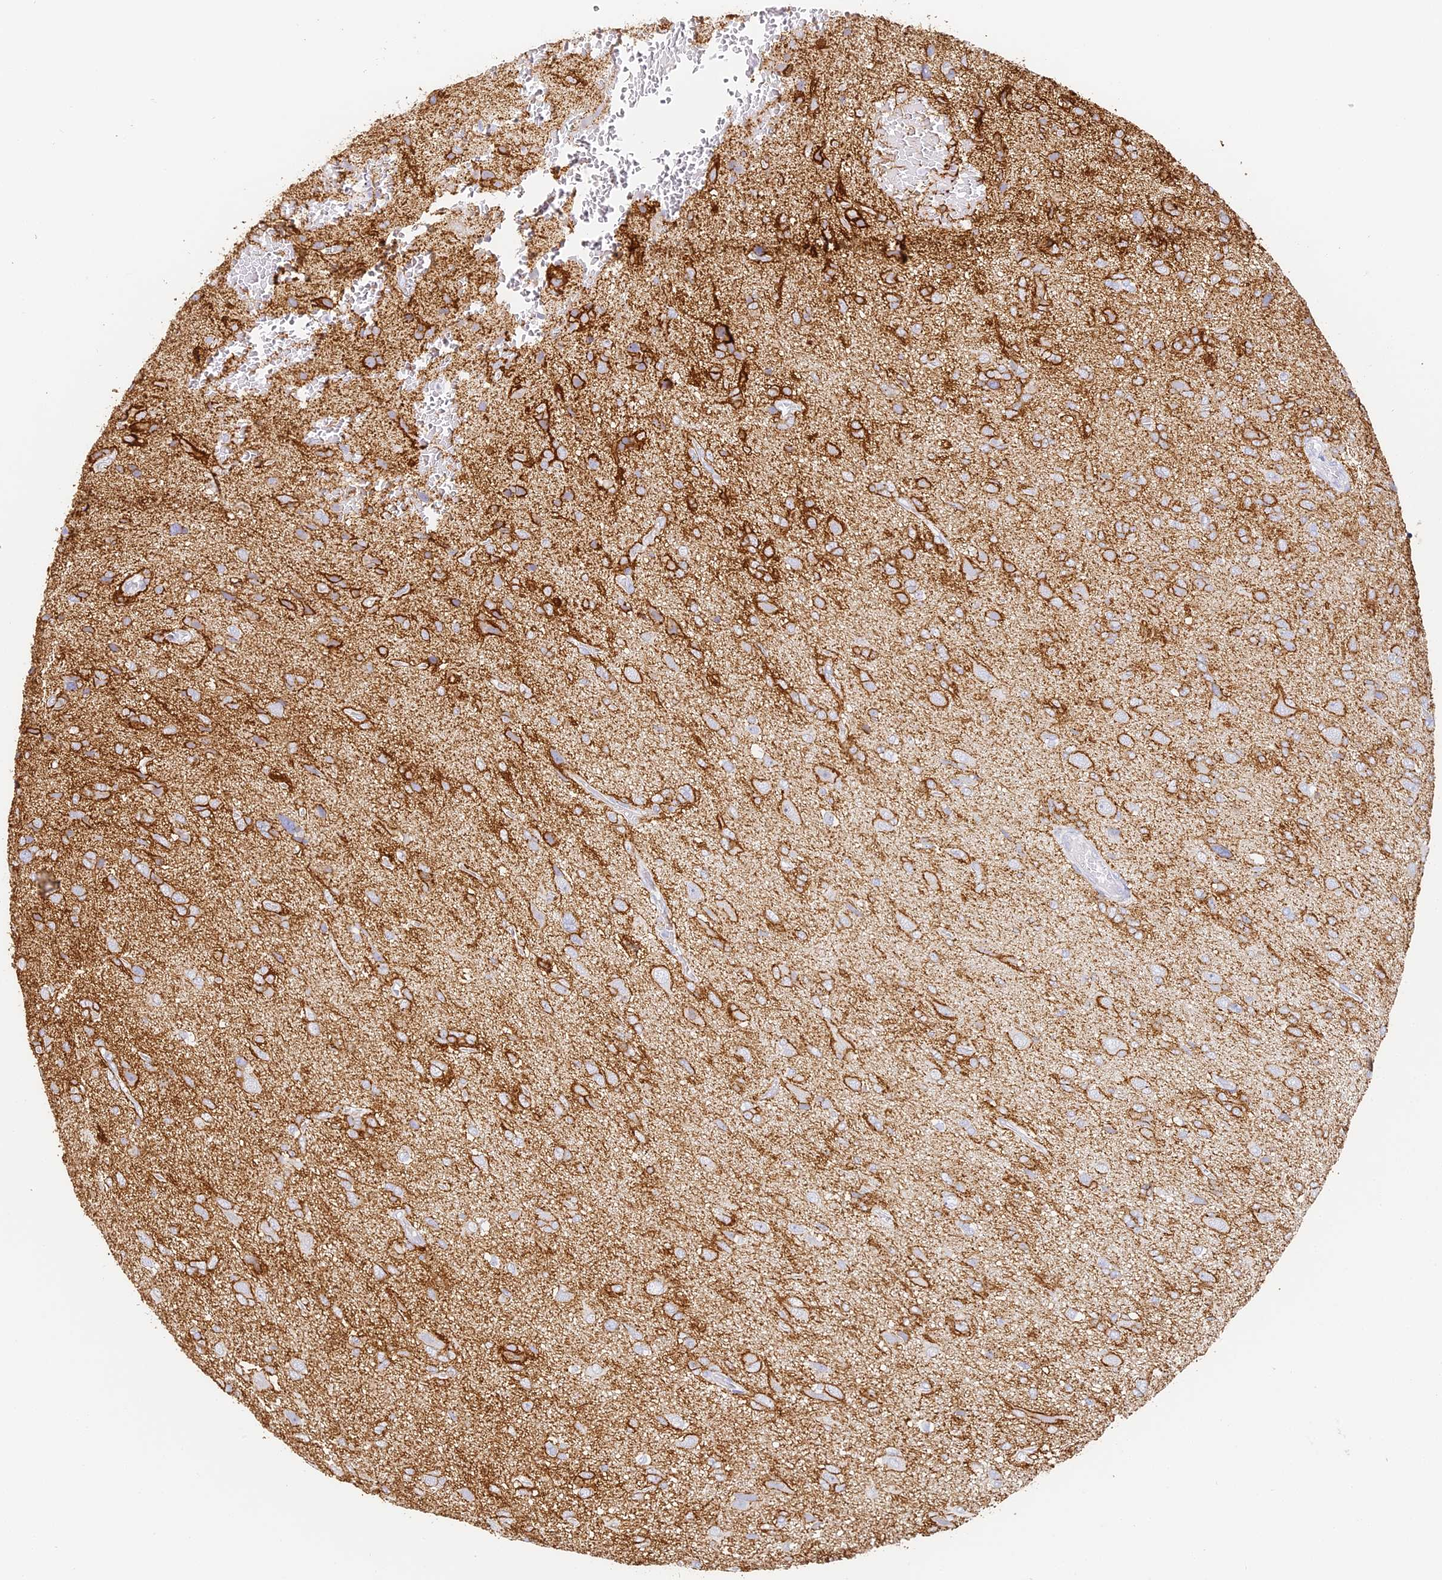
{"staining": {"intensity": "strong", "quantity": "25%-75%", "location": "cytoplasmic/membranous"}, "tissue": "glioma", "cell_type": "Tumor cells", "image_type": "cancer", "snomed": [{"axis": "morphology", "description": "Glioma, malignant, High grade"}, {"axis": "topography", "description": "Brain"}], "caption": "Immunohistochemical staining of malignant glioma (high-grade) displays high levels of strong cytoplasmic/membranous protein staining in approximately 25%-75% of tumor cells. Nuclei are stained in blue.", "gene": "GJA1", "patient": {"sex": "female", "age": 59}}